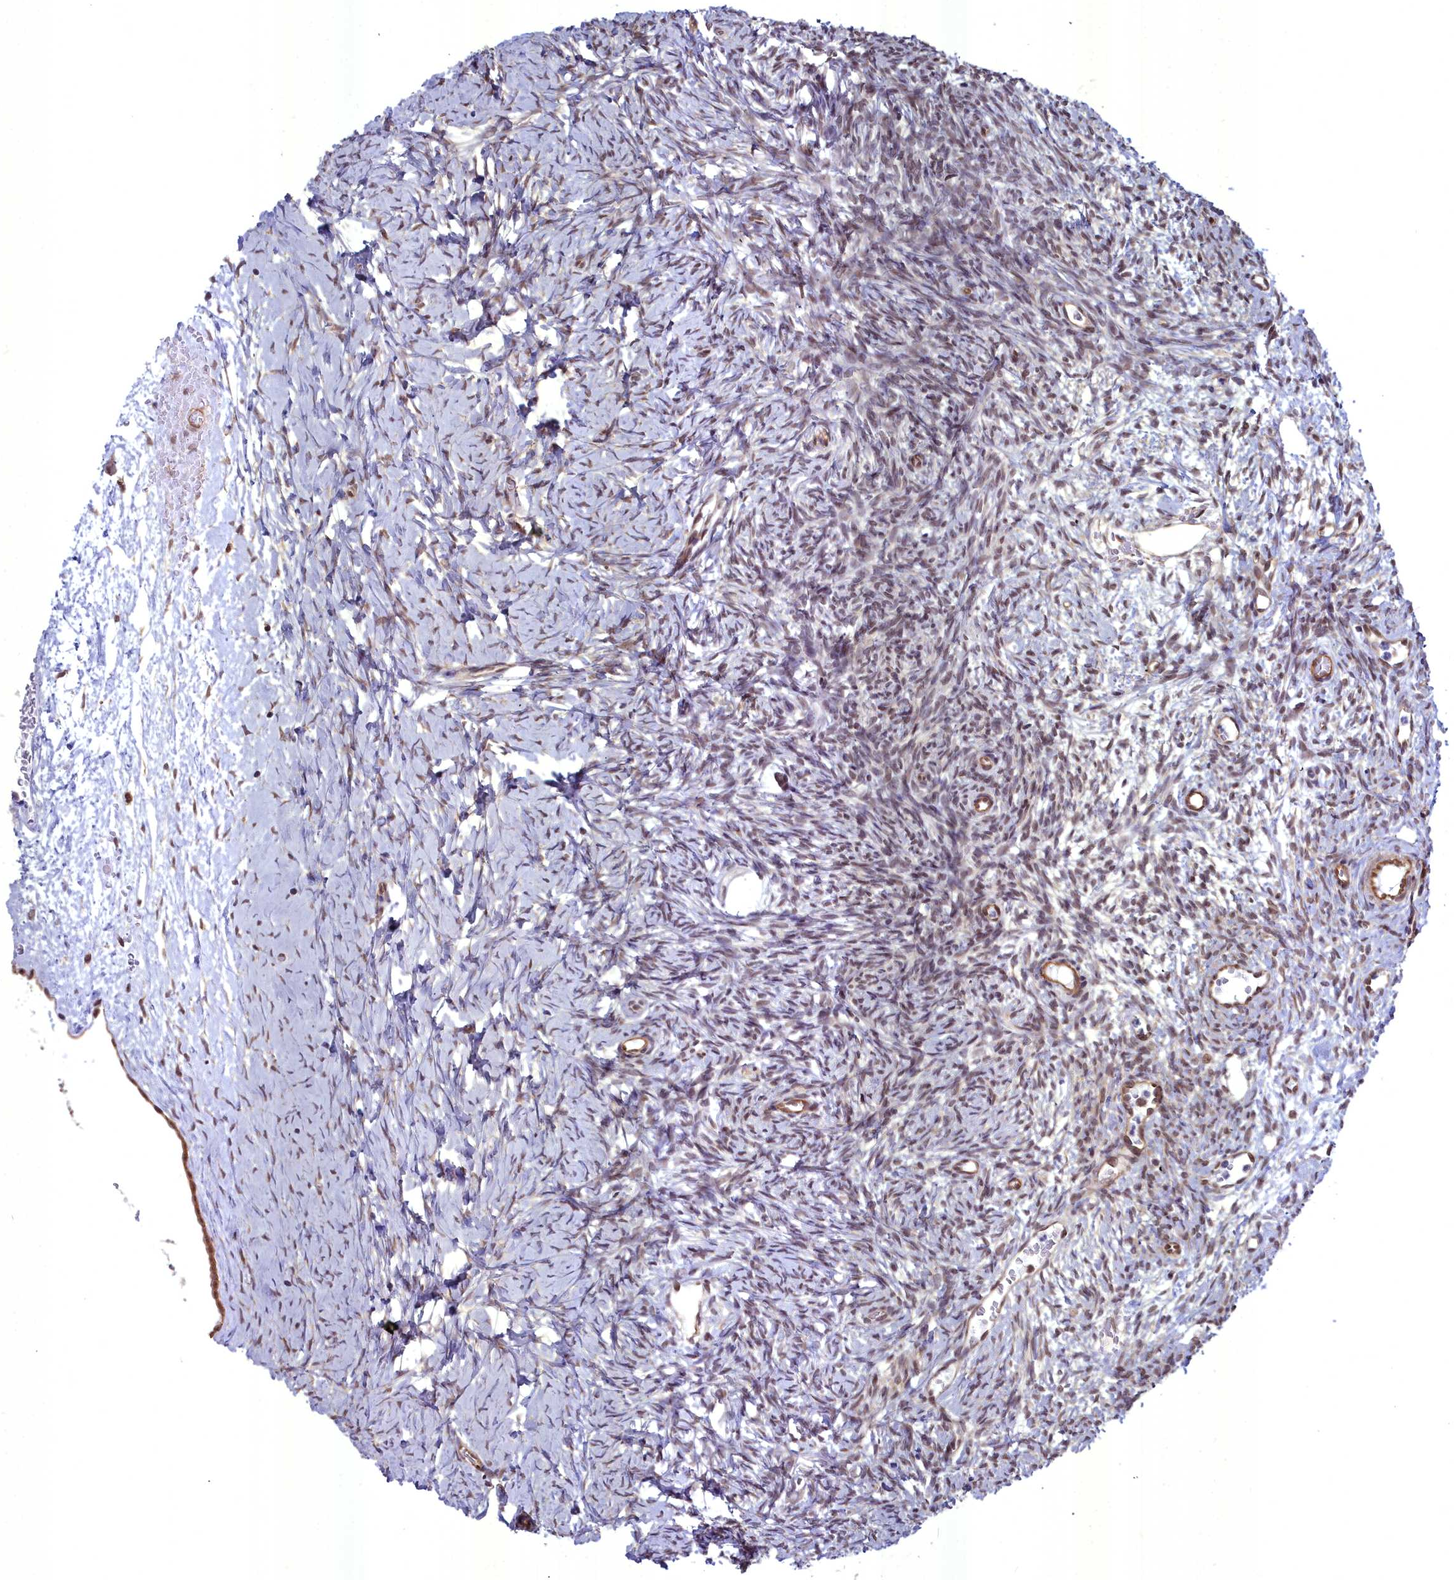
{"staining": {"intensity": "moderate", "quantity": ">75%", "location": "nuclear"}, "tissue": "ovary", "cell_type": "Ovarian stroma cells", "image_type": "normal", "snomed": [{"axis": "morphology", "description": "Normal tissue, NOS"}, {"axis": "topography", "description": "Ovary"}], "caption": "About >75% of ovarian stroma cells in benign ovary display moderate nuclear protein expression as visualized by brown immunohistochemical staining.", "gene": "YJU2", "patient": {"sex": "female", "age": 39}}